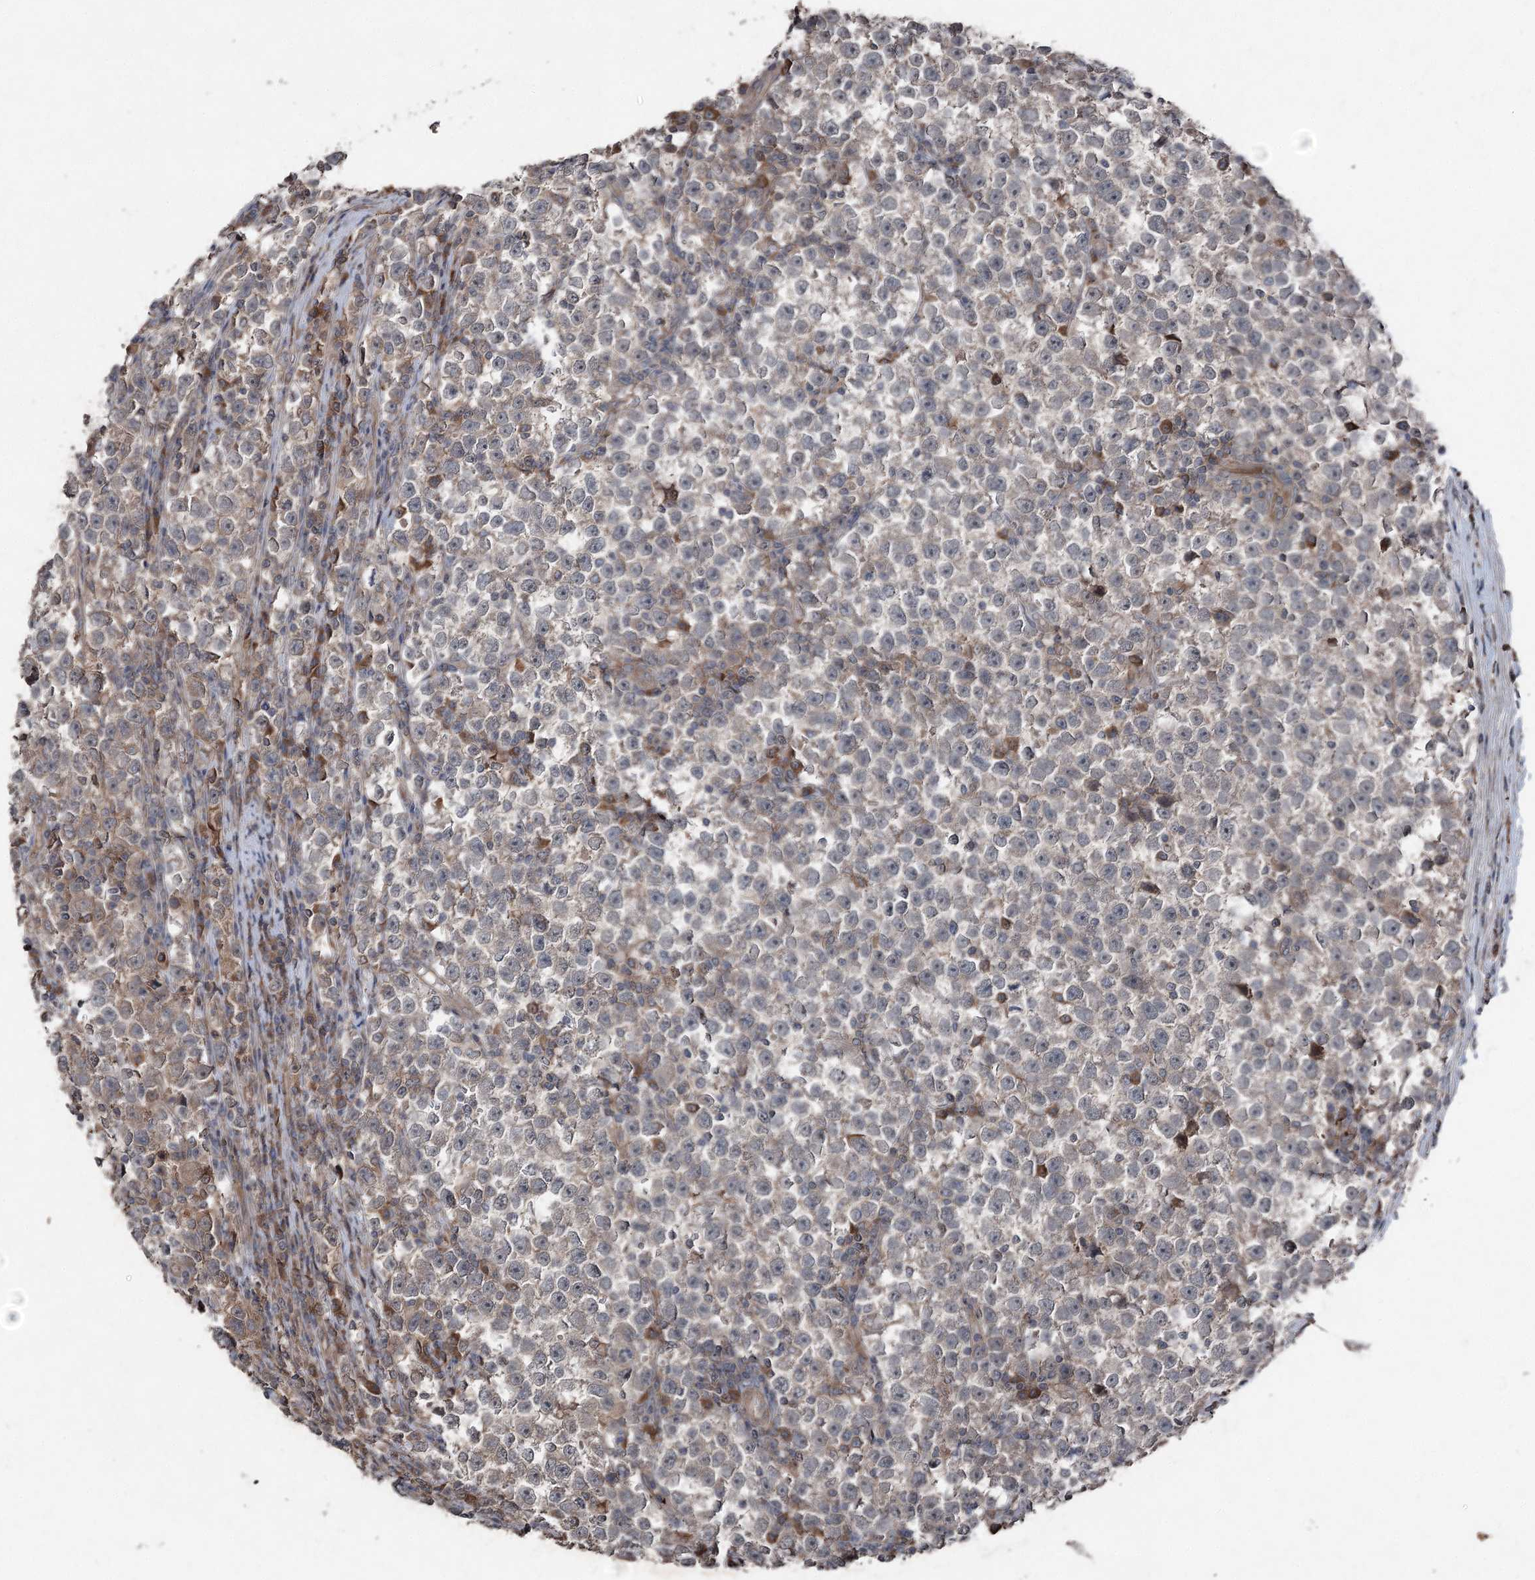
{"staining": {"intensity": "weak", "quantity": "25%-75%", "location": "cytoplasmic/membranous"}, "tissue": "testis cancer", "cell_type": "Tumor cells", "image_type": "cancer", "snomed": [{"axis": "morphology", "description": "Normal tissue, NOS"}, {"axis": "morphology", "description": "Seminoma, NOS"}, {"axis": "topography", "description": "Testis"}], "caption": "DAB immunohistochemical staining of testis seminoma displays weak cytoplasmic/membranous protein staining in approximately 25%-75% of tumor cells. (DAB = brown stain, brightfield microscopy at high magnification).", "gene": "MAPK8IP2", "patient": {"sex": "male", "age": 43}}